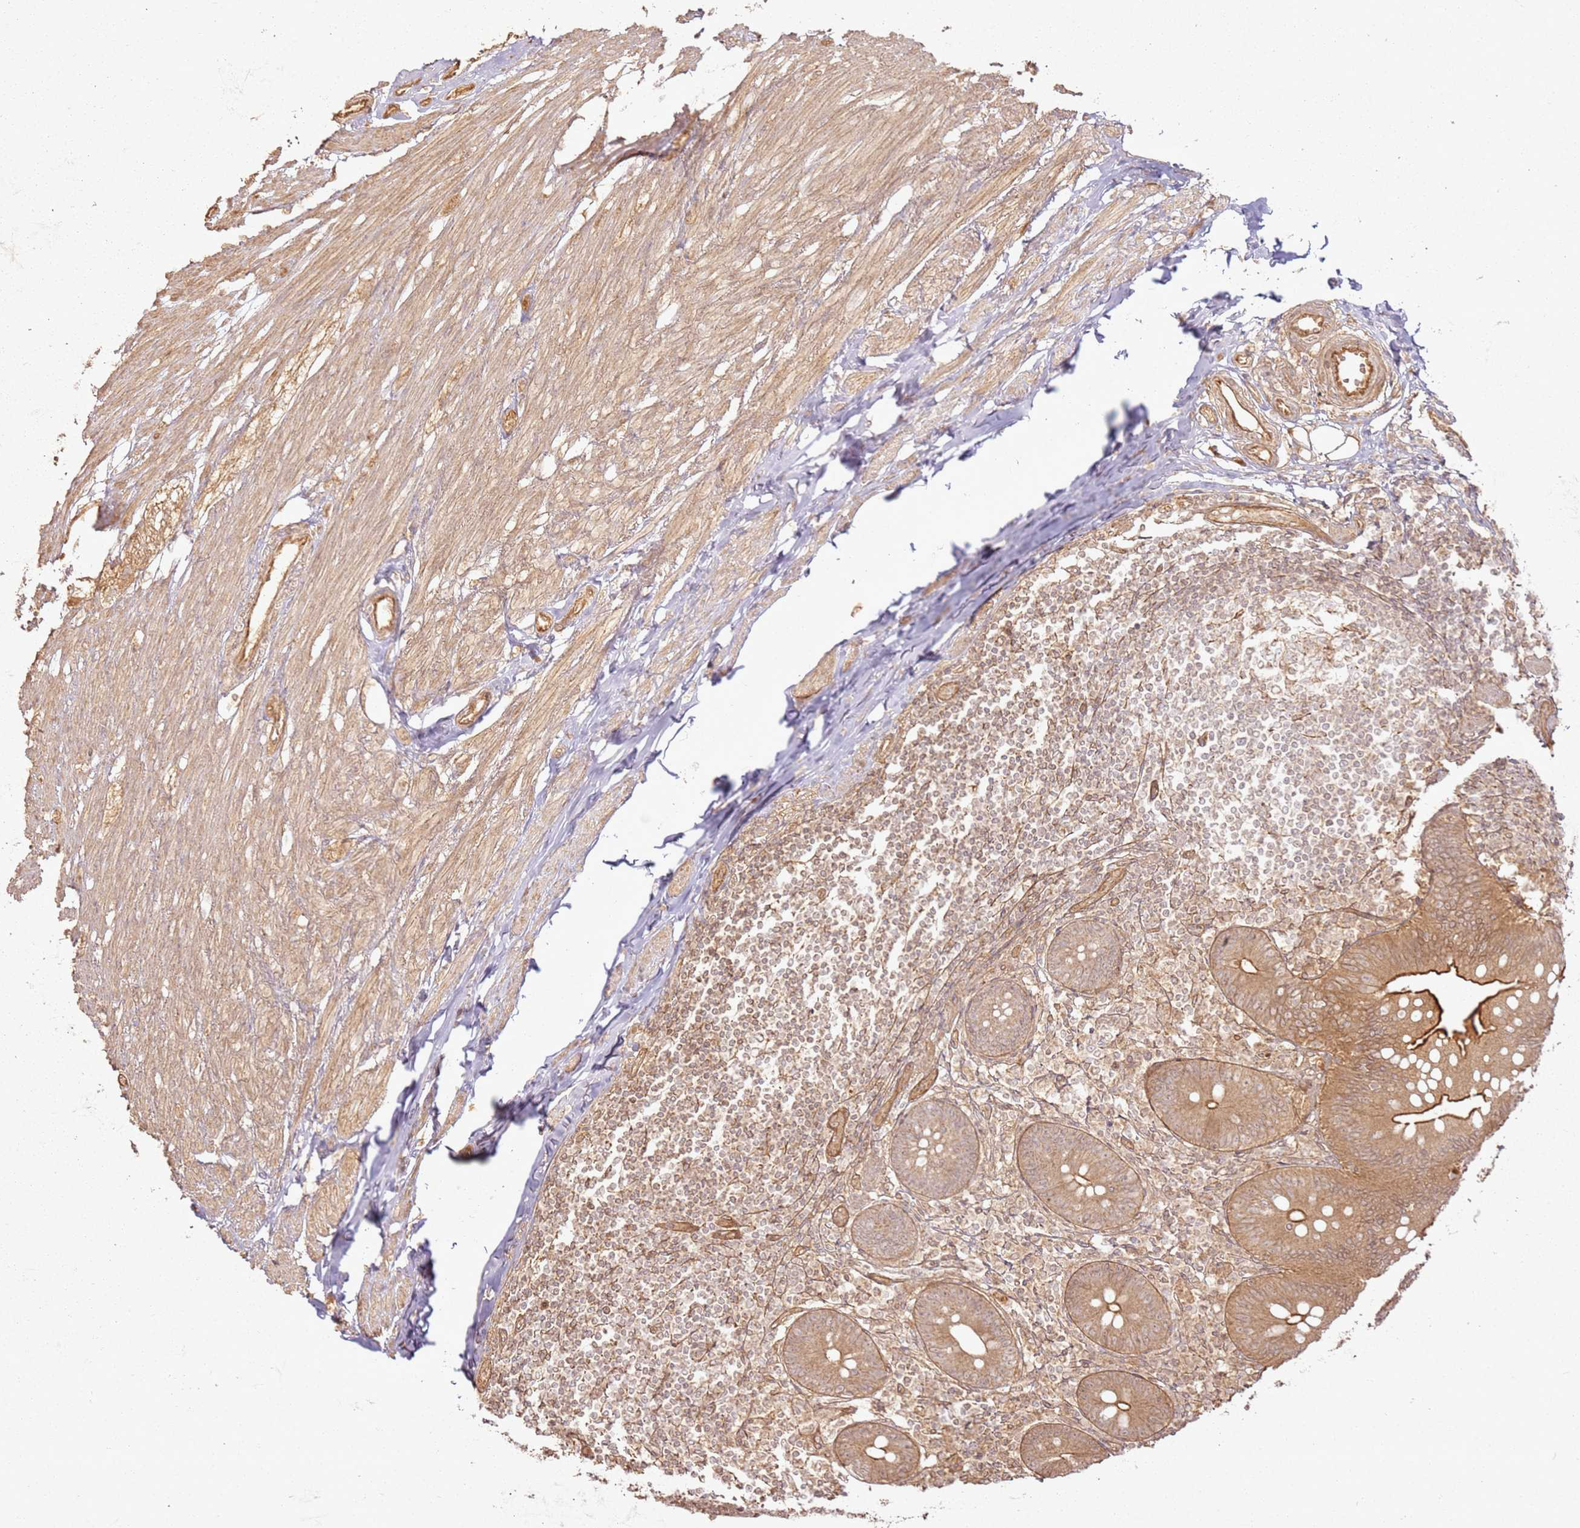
{"staining": {"intensity": "moderate", "quantity": ">75%", "location": "cytoplasmic/membranous"}, "tissue": "appendix", "cell_type": "Glandular cells", "image_type": "normal", "snomed": [{"axis": "morphology", "description": "Normal tissue, NOS"}, {"axis": "topography", "description": "Appendix"}], "caption": "Immunohistochemistry (IHC) of unremarkable appendix displays medium levels of moderate cytoplasmic/membranous staining in approximately >75% of glandular cells. Nuclei are stained in blue.", "gene": "ZNF776", "patient": {"sex": "female", "age": 62}}